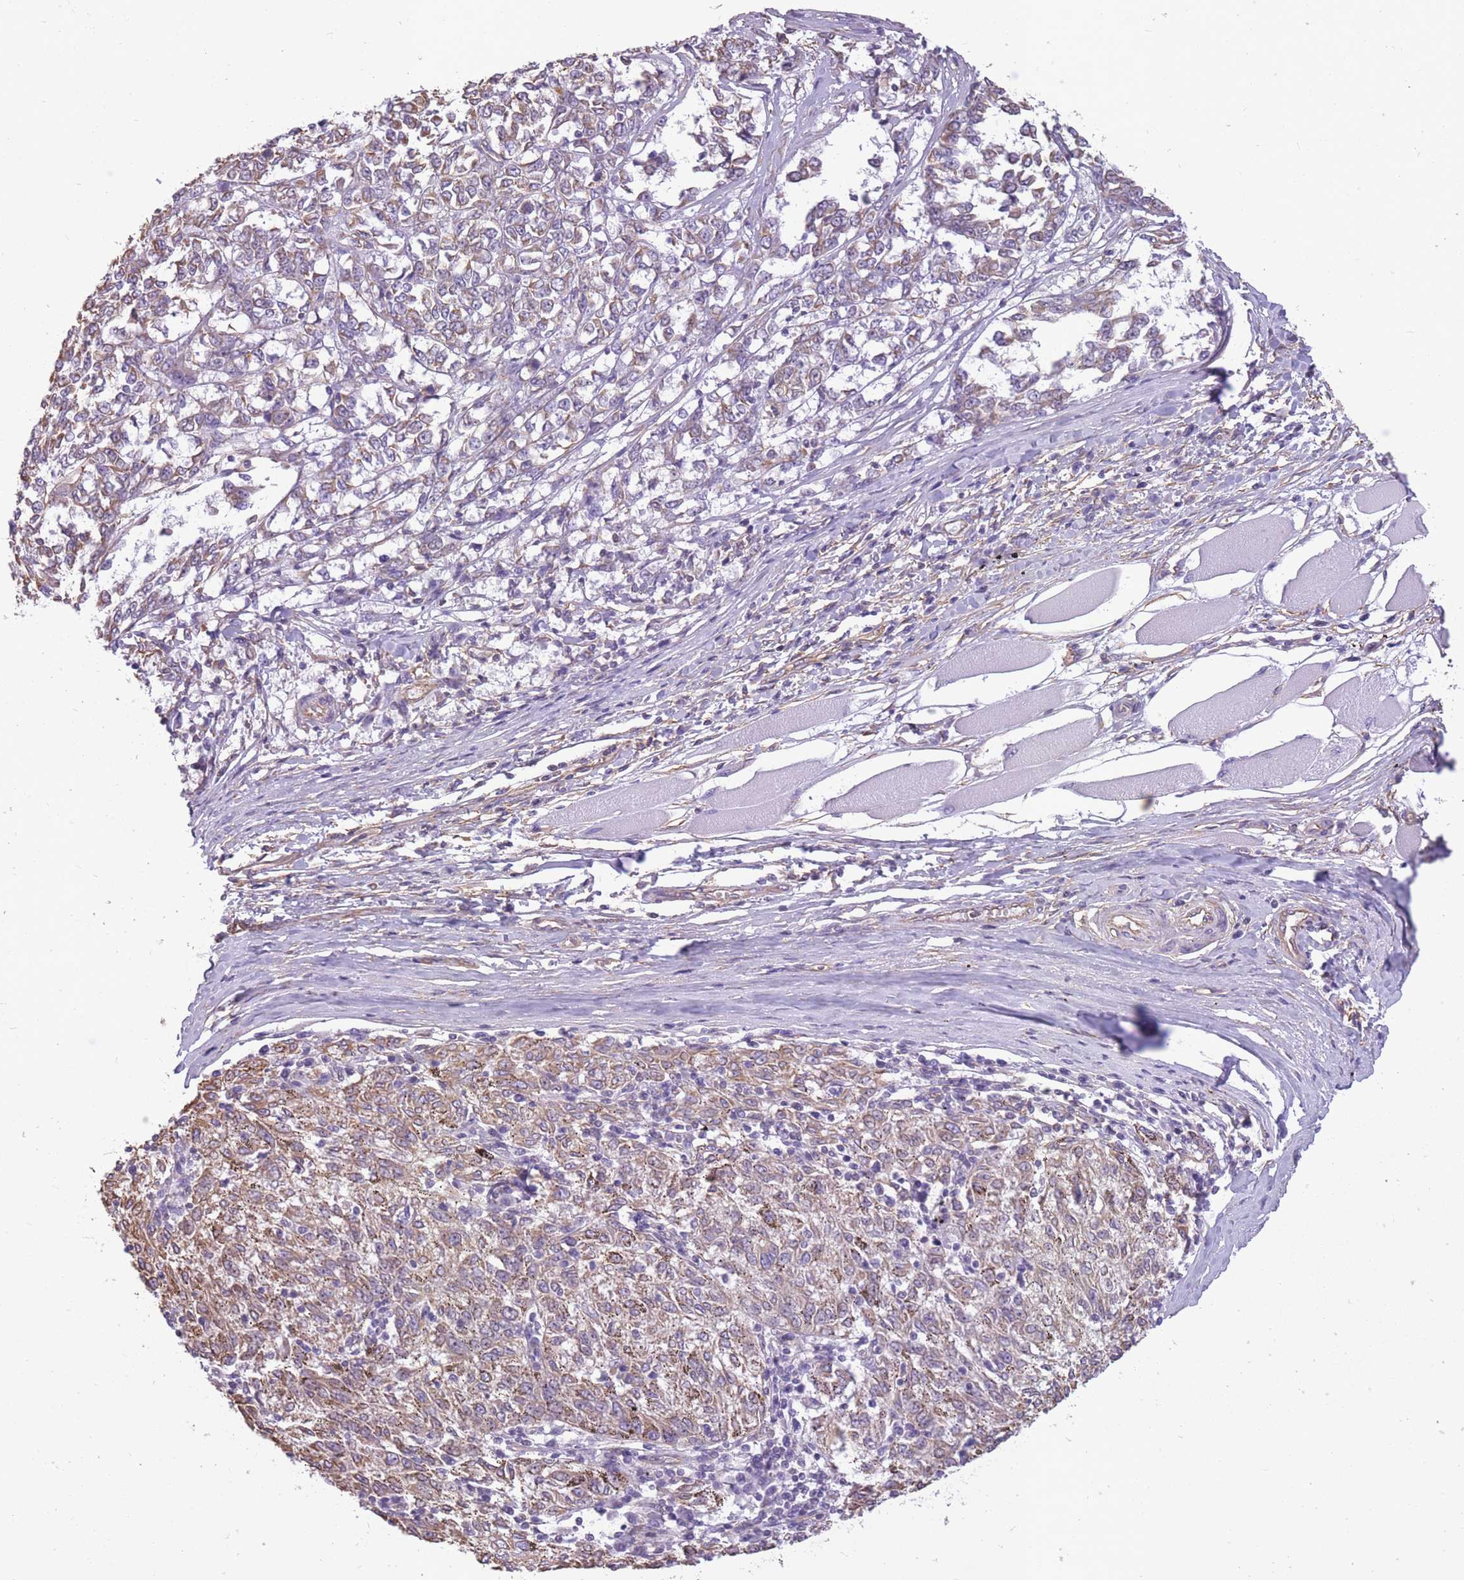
{"staining": {"intensity": "weak", "quantity": "25%-75%", "location": "cytoplasmic/membranous"}, "tissue": "melanoma", "cell_type": "Tumor cells", "image_type": "cancer", "snomed": [{"axis": "morphology", "description": "Malignant melanoma, NOS"}, {"axis": "topography", "description": "Skin"}], "caption": "The image reveals staining of malignant melanoma, revealing weak cytoplasmic/membranous protein staining (brown color) within tumor cells. (Stains: DAB in brown, nuclei in blue, Microscopy: brightfield microscopy at high magnification).", "gene": "ADD1", "patient": {"sex": "female", "age": 72}}